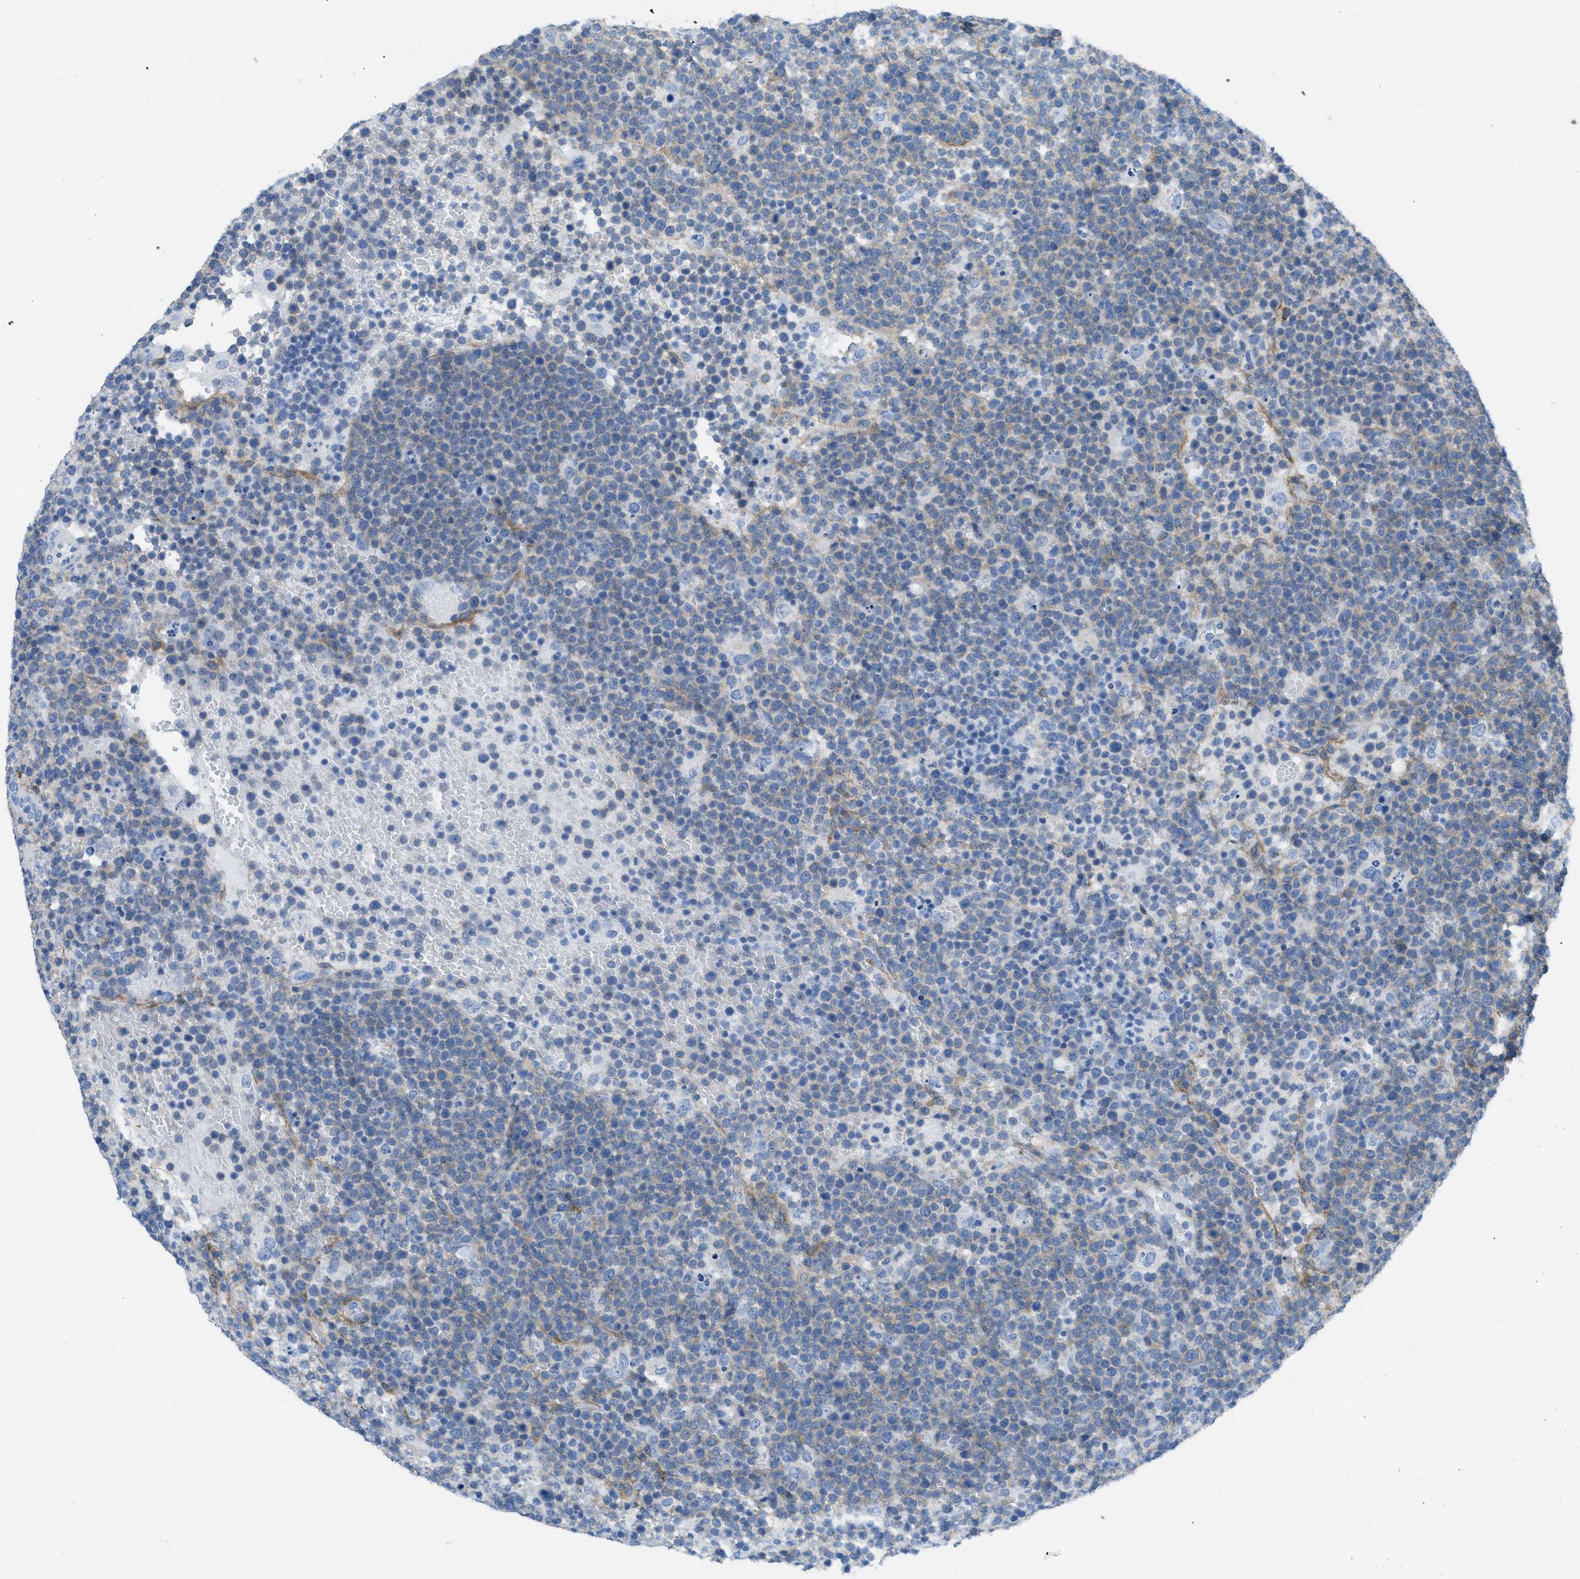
{"staining": {"intensity": "weak", "quantity": "<25%", "location": "cytoplasmic/membranous"}, "tissue": "lymphoma", "cell_type": "Tumor cells", "image_type": "cancer", "snomed": [{"axis": "morphology", "description": "Malignant lymphoma, non-Hodgkin's type, High grade"}, {"axis": "topography", "description": "Lymph node"}], "caption": "Tumor cells show no significant protein positivity in lymphoma.", "gene": "ASGR1", "patient": {"sex": "male", "age": 61}}